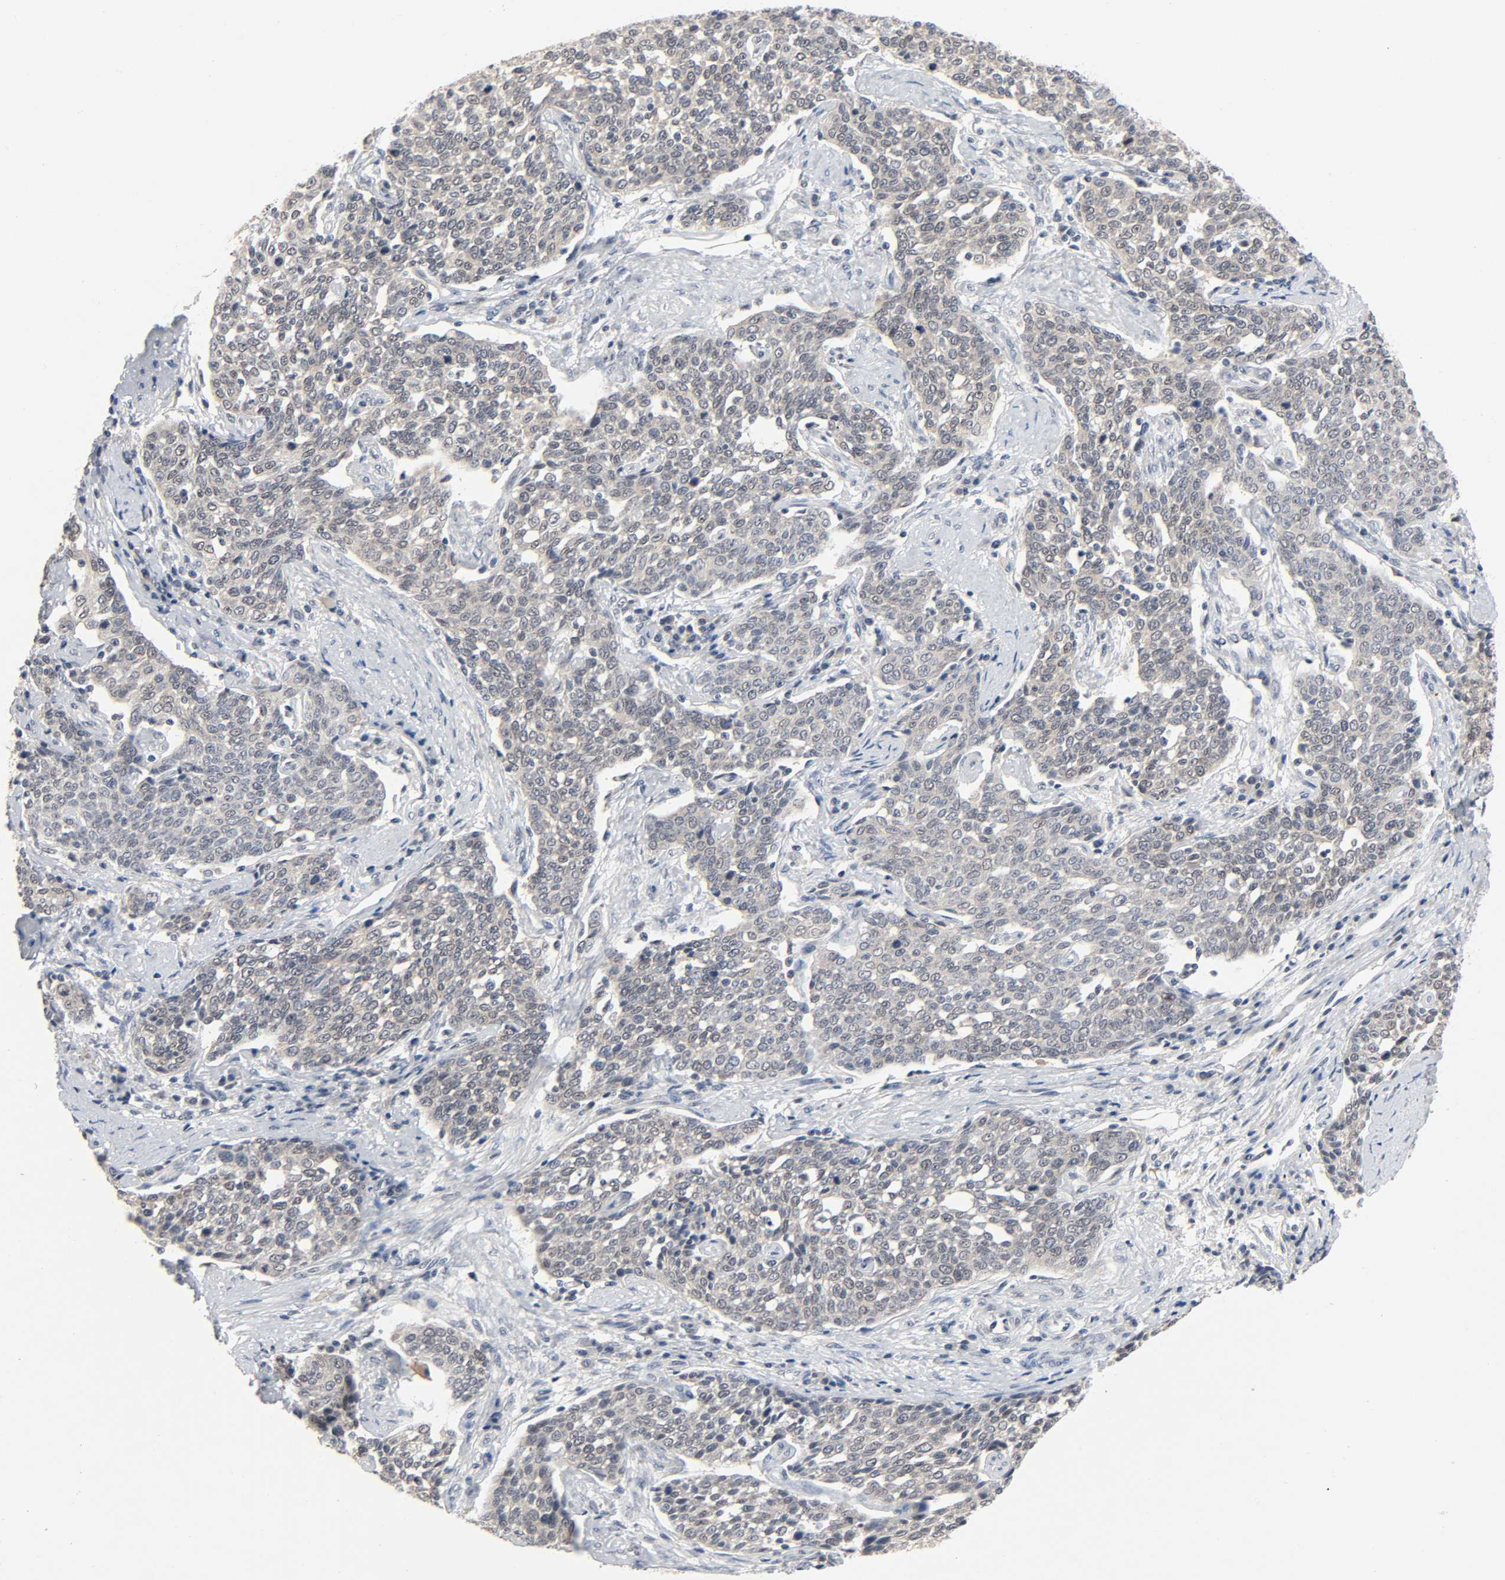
{"staining": {"intensity": "weak", "quantity": "25%-75%", "location": "cytoplasmic/membranous,nuclear"}, "tissue": "cervical cancer", "cell_type": "Tumor cells", "image_type": "cancer", "snomed": [{"axis": "morphology", "description": "Squamous cell carcinoma, NOS"}, {"axis": "topography", "description": "Cervix"}], "caption": "This photomicrograph reveals IHC staining of human cervical squamous cell carcinoma, with low weak cytoplasmic/membranous and nuclear positivity in approximately 25%-75% of tumor cells.", "gene": "MAPKAPK5", "patient": {"sex": "female", "age": 34}}